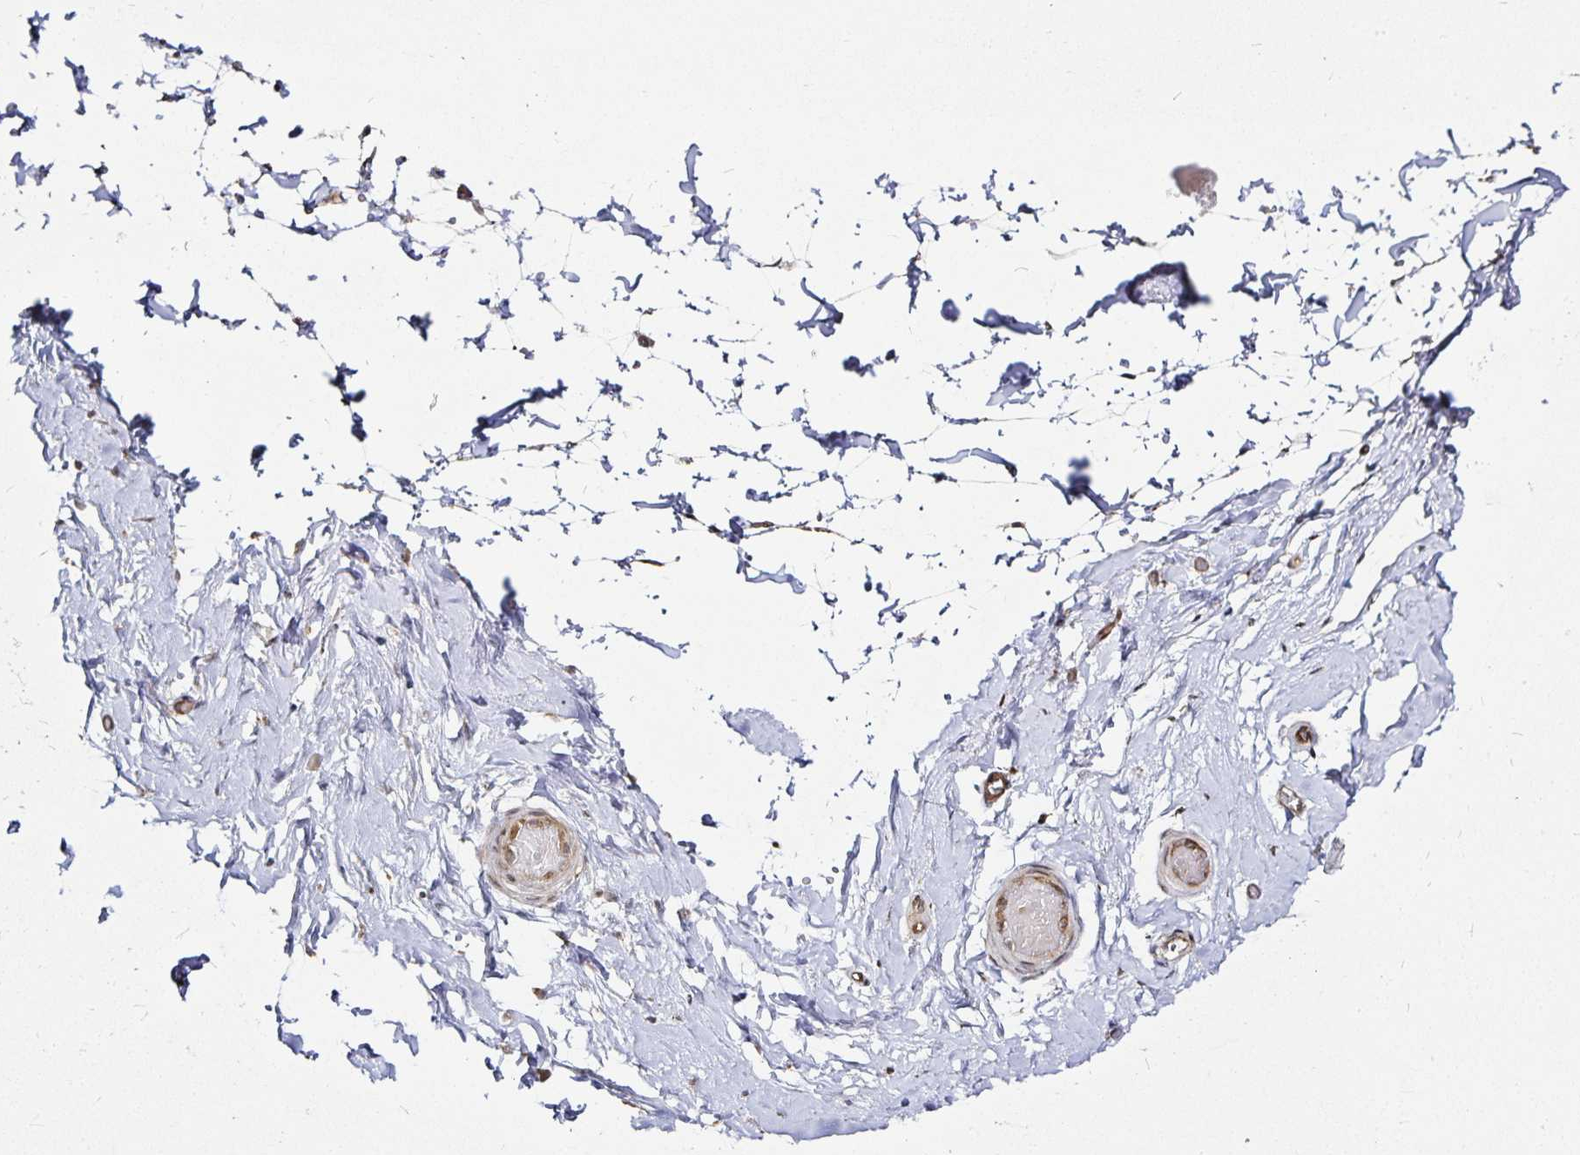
{"staining": {"intensity": "negative", "quantity": "none", "location": "none"}, "tissue": "adipose tissue", "cell_type": "Adipocytes", "image_type": "normal", "snomed": [{"axis": "morphology", "description": "Normal tissue, NOS"}, {"axis": "topography", "description": "Epididymis, spermatic cord, NOS"}, {"axis": "topography", "description": "Epididymis"}, {"axis": "topography", "description": "Peripheral nerve tissue"}], "caption": "Adipocytes show no significant positivity in unremarkable adipose tissue.", "gene": "CYP27A1", "patient": {"sex": "male", "age": 29}}